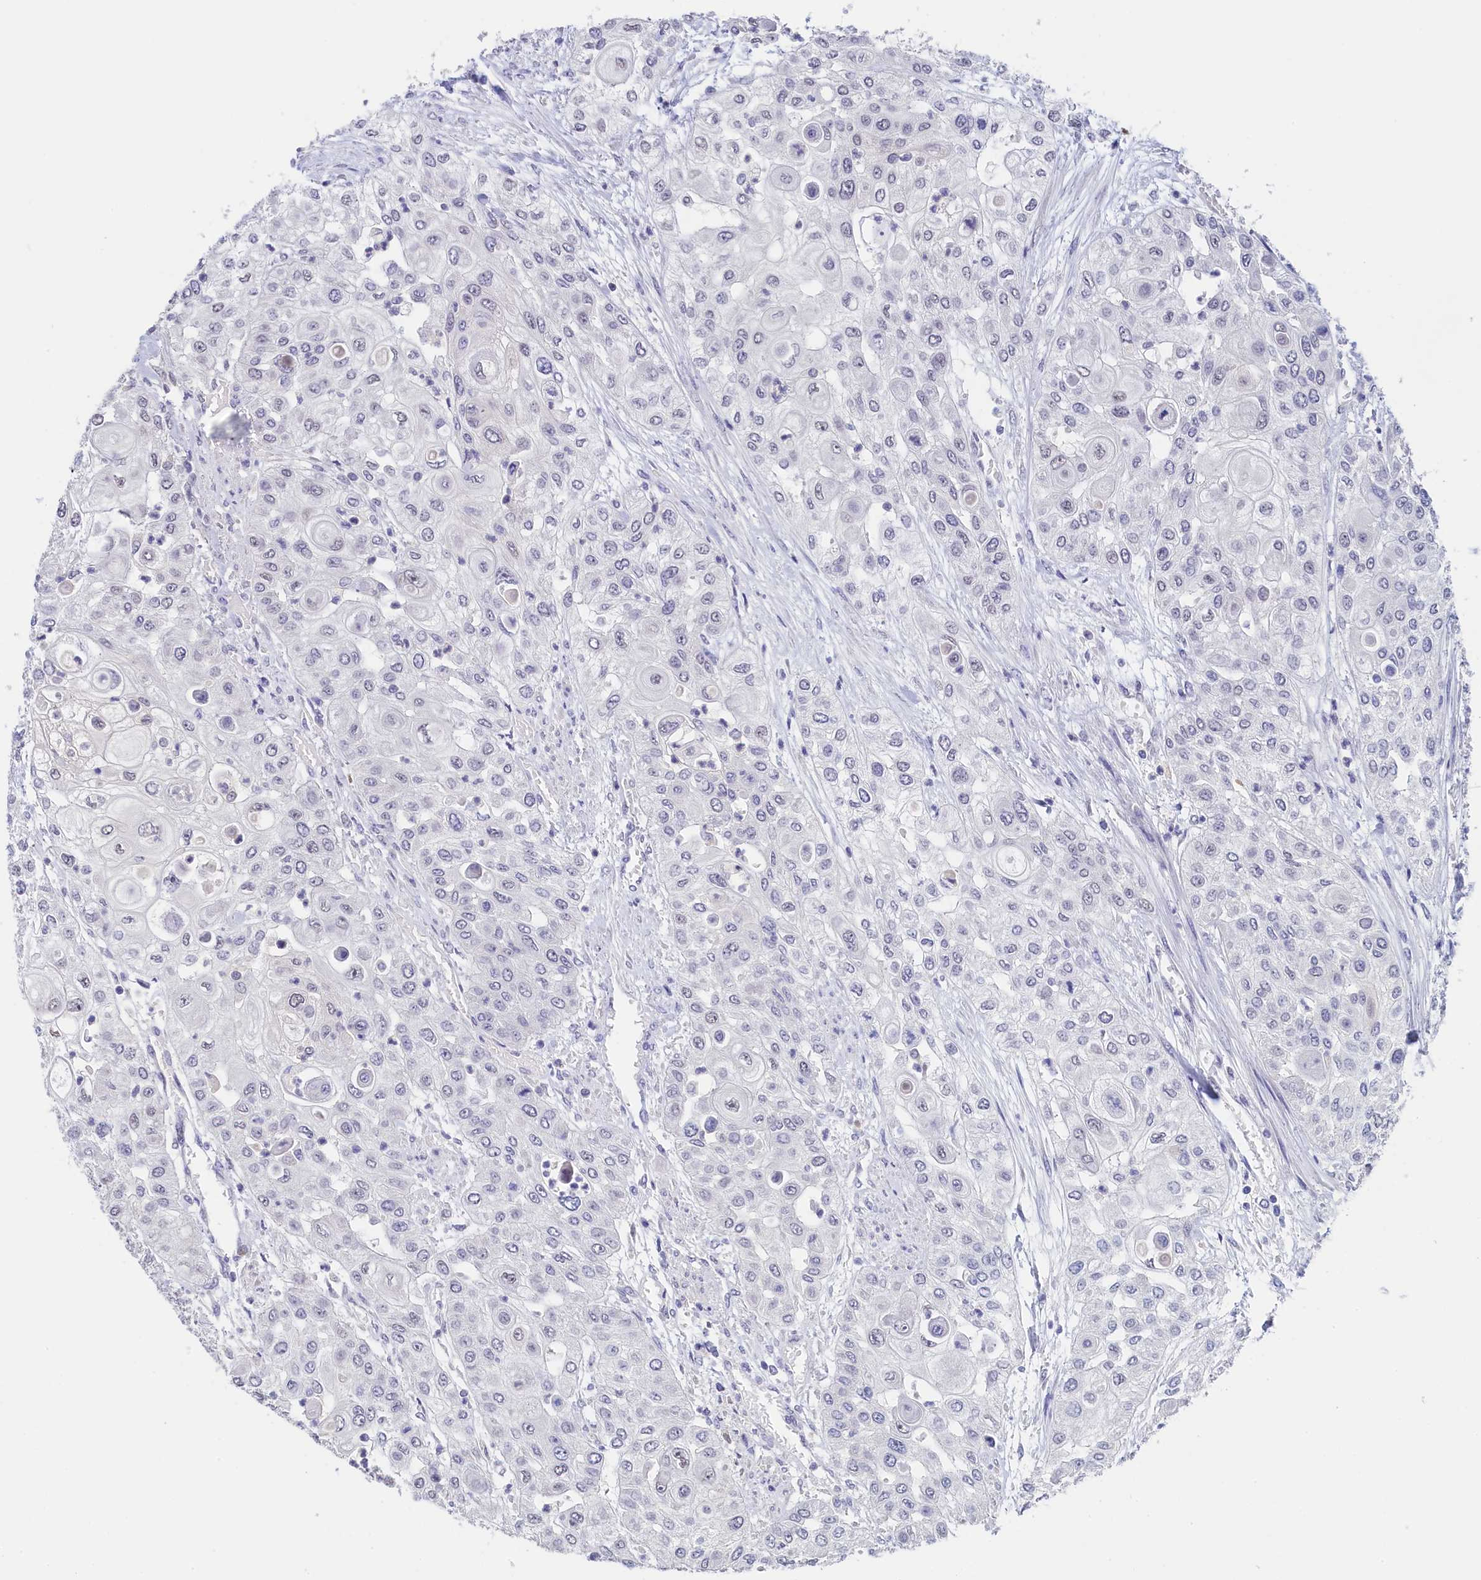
{"staining": {"intensity": "weak", "quantity": "<25%", "location": "nuclear"}, "tissue": "urothelial cancer", "cell_type": "Tumor cells", "image_type": "cancer", "snomed": [{"axis": "morphology", "description": "Urothelial carcinoma, High grade"}, {"axis": "topography", "description": "Urinary bladder"}], "caption": "Urothelial carcinoma (high-grade) was stained to show a protein in brown. There is no significant positivity in tumor cells.", "gene": "MOSPD3", "patient": {"sex": "female", "age": 79}}